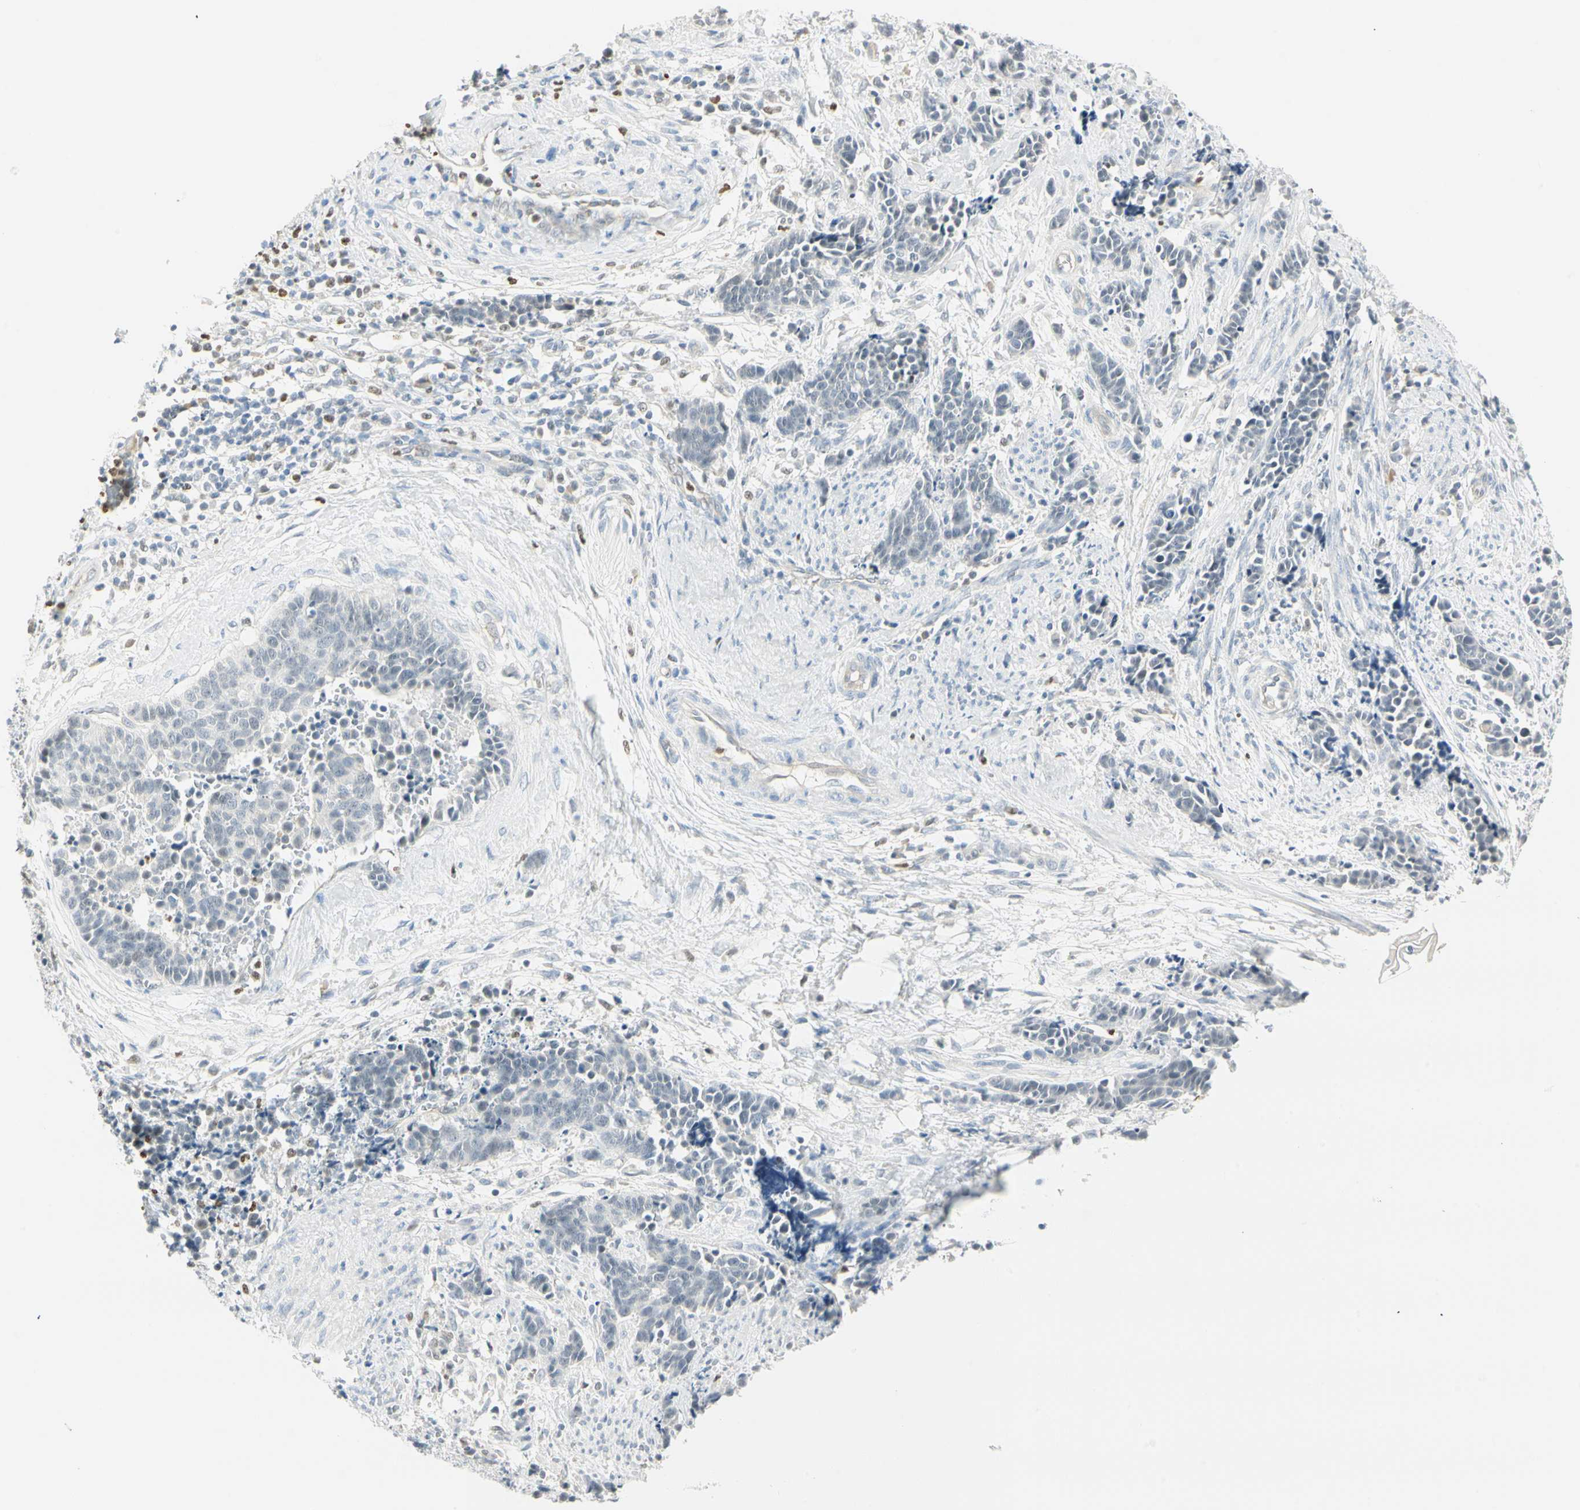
{"staining": {"intensity": "negative", "quantity": "none", "location": "none"}, "tissue": "cervical cancer", "cell_type": "Tumor cells", "image_type": "cancer", "snomed": [{"axis": "morphology", "description": "Squamous cell carcinoma, NOS"}, {"axis": "topography", "description": "Cervix"}], "caption": "Protein analysis of cervical squamous cell carcinoma exhibits no significant expression in tumor cells.", "gene": "MLLT10", "patient": {"sex": "female", "age": 35}}